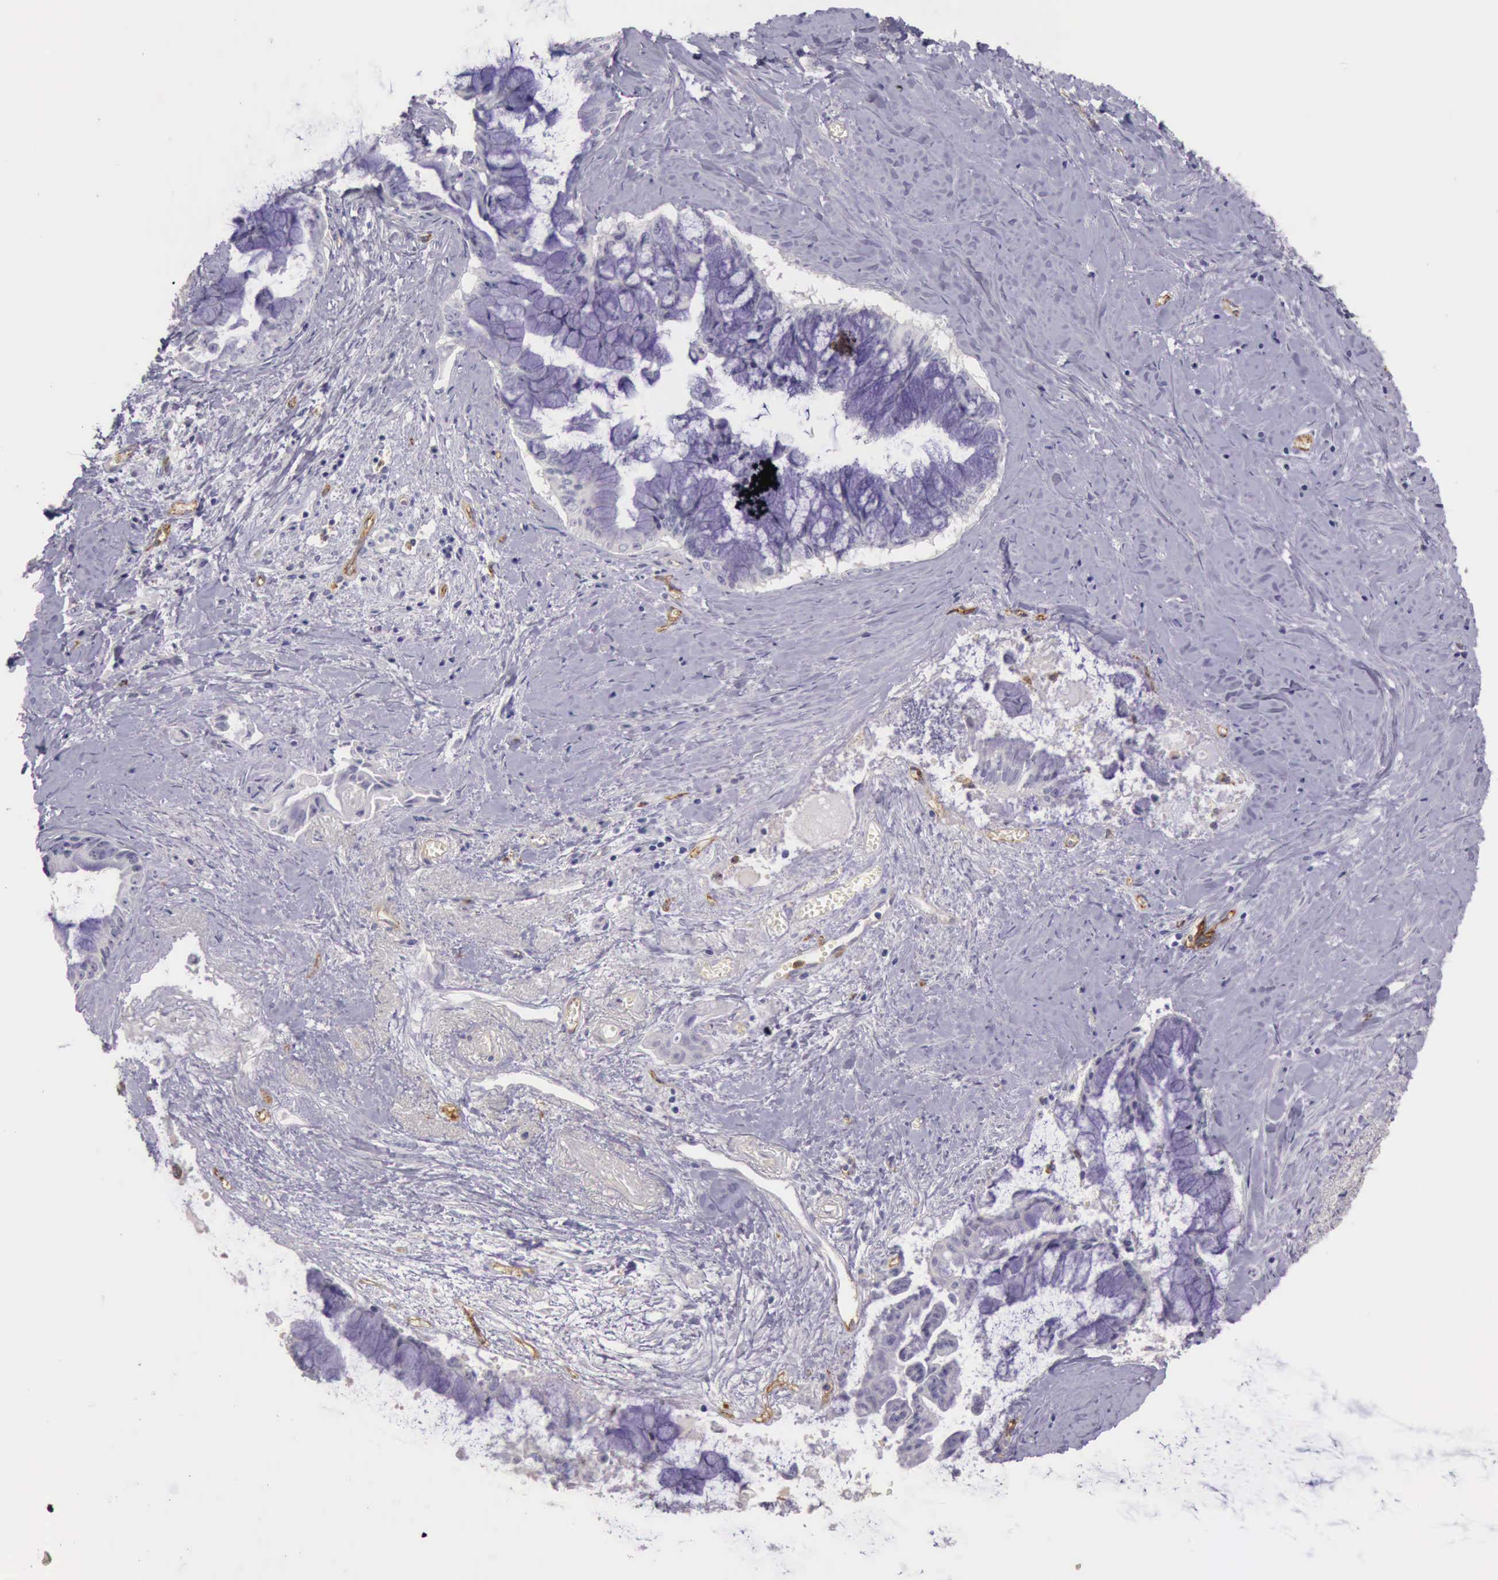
{"staining": {"intensity": "negative", "quantity": "none", "location": "none"}, "tissue": "pancreatic cancer", "cell_type": "Tumor cells", "image_type": "cancer", "snomed": [{"axis": "morphology", "description": "Adenocarcinoma, NOS"}, {"axis": "topography", "description": "Pancreas"}], "caption": "This is an immunohistochemistry image of pancreatic adenocarcinoma. There is no staining in tumor cells.", "gene": "TCEANC", "patient": {"sex": "male", "age": 59}}